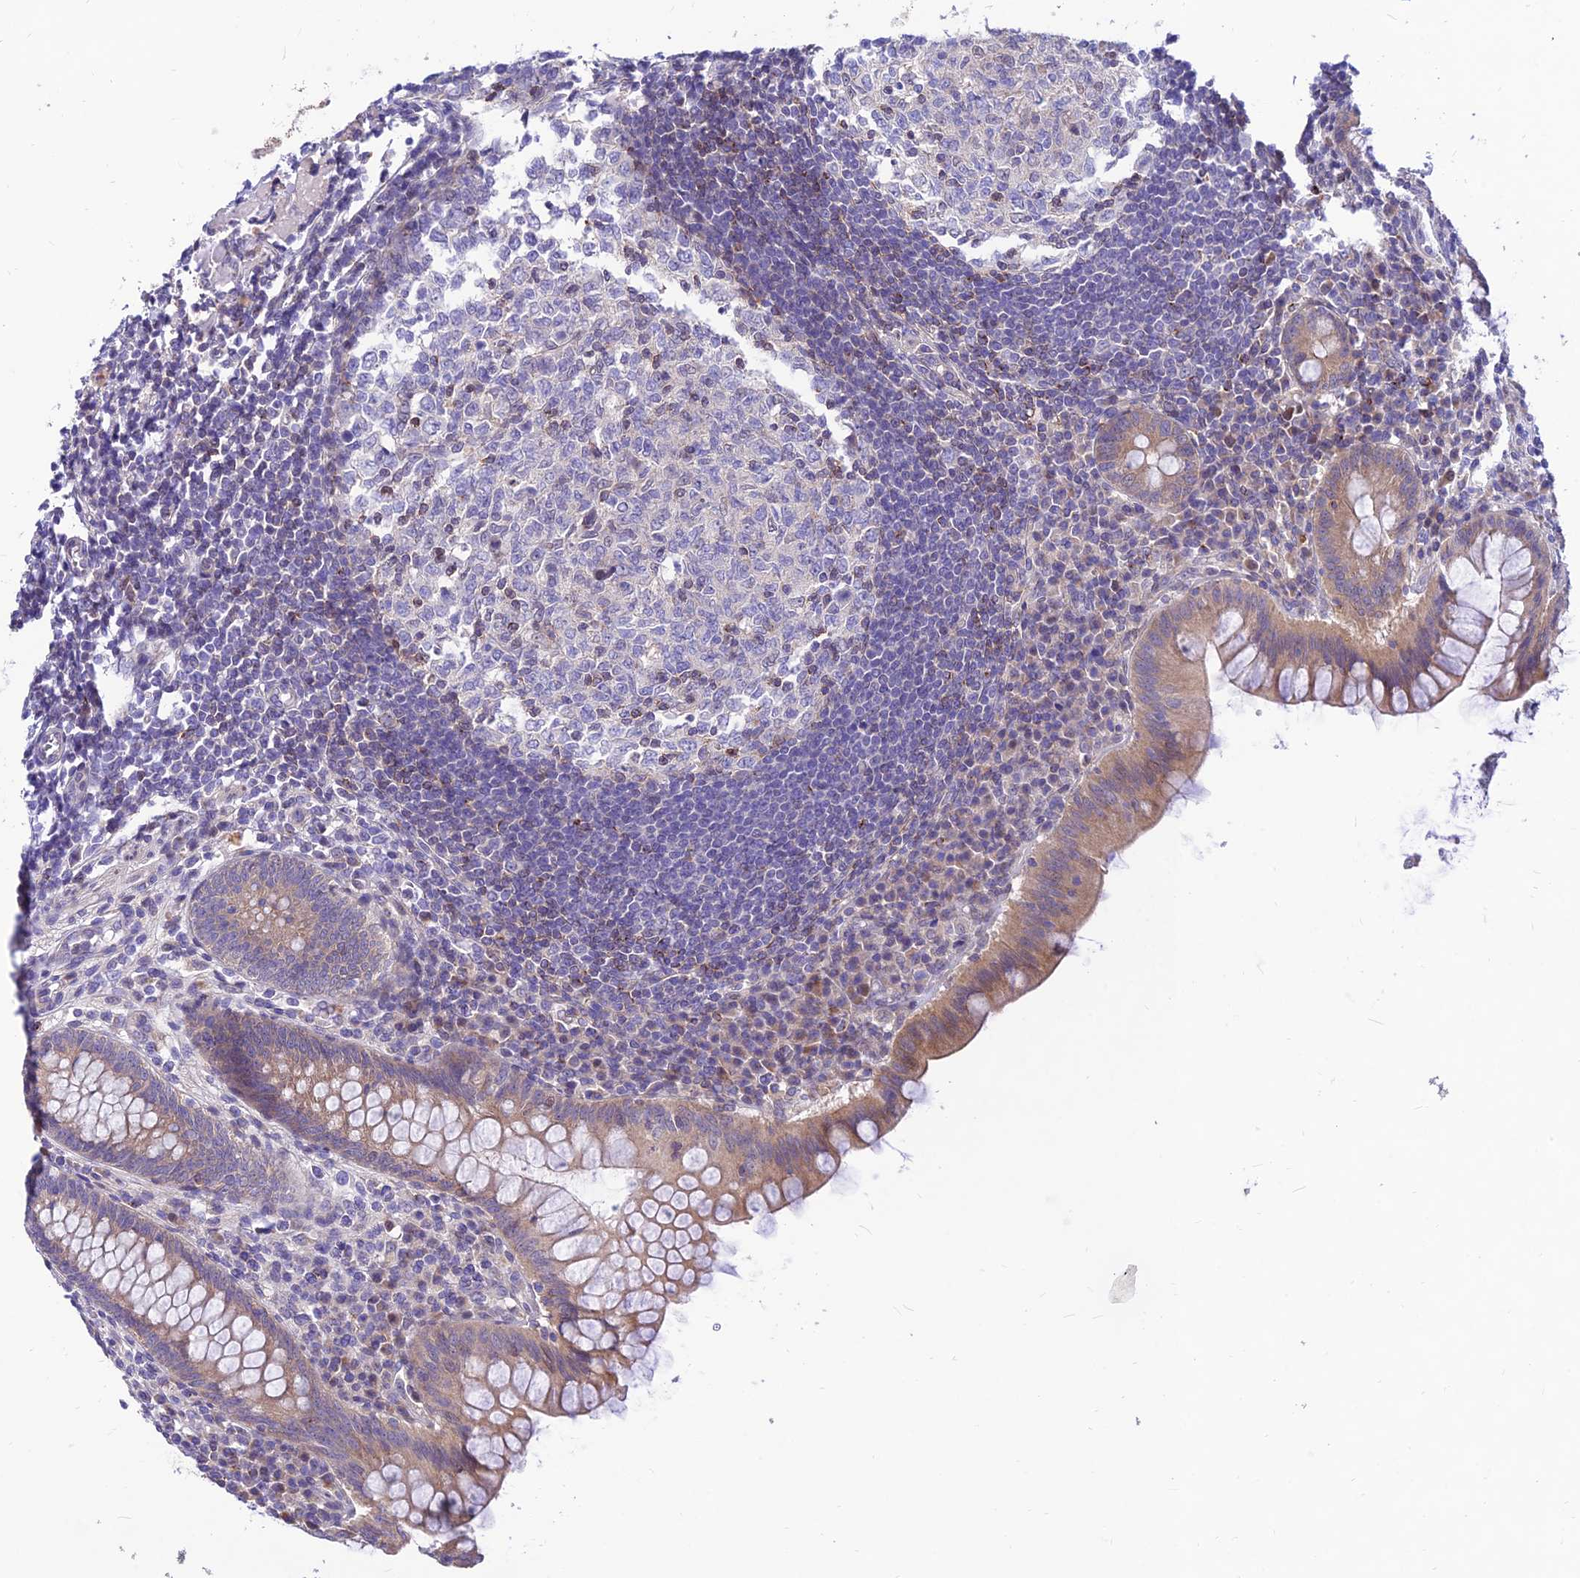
{"staining": {"intensity": "moderate", "quantity": "25%-75%", "location": "cytoplasmic/membranous"}, "tissue": "appendix", "cell_type": "Glandular cells", "image_type": "normal", "snomed": [{"axis": "morphology", "description": "Normal tissue, NOS"}, {"axis": "topography", "description": "Appendix"}], "caption": "DAB immunohistochemical staining of normal appendix reveals moderate cytoplasmic/membranous protein expression in about 25%-75% of glandular cells.", "gene": "C6orf132", "patient": {"sex": "female", "age": 33}}